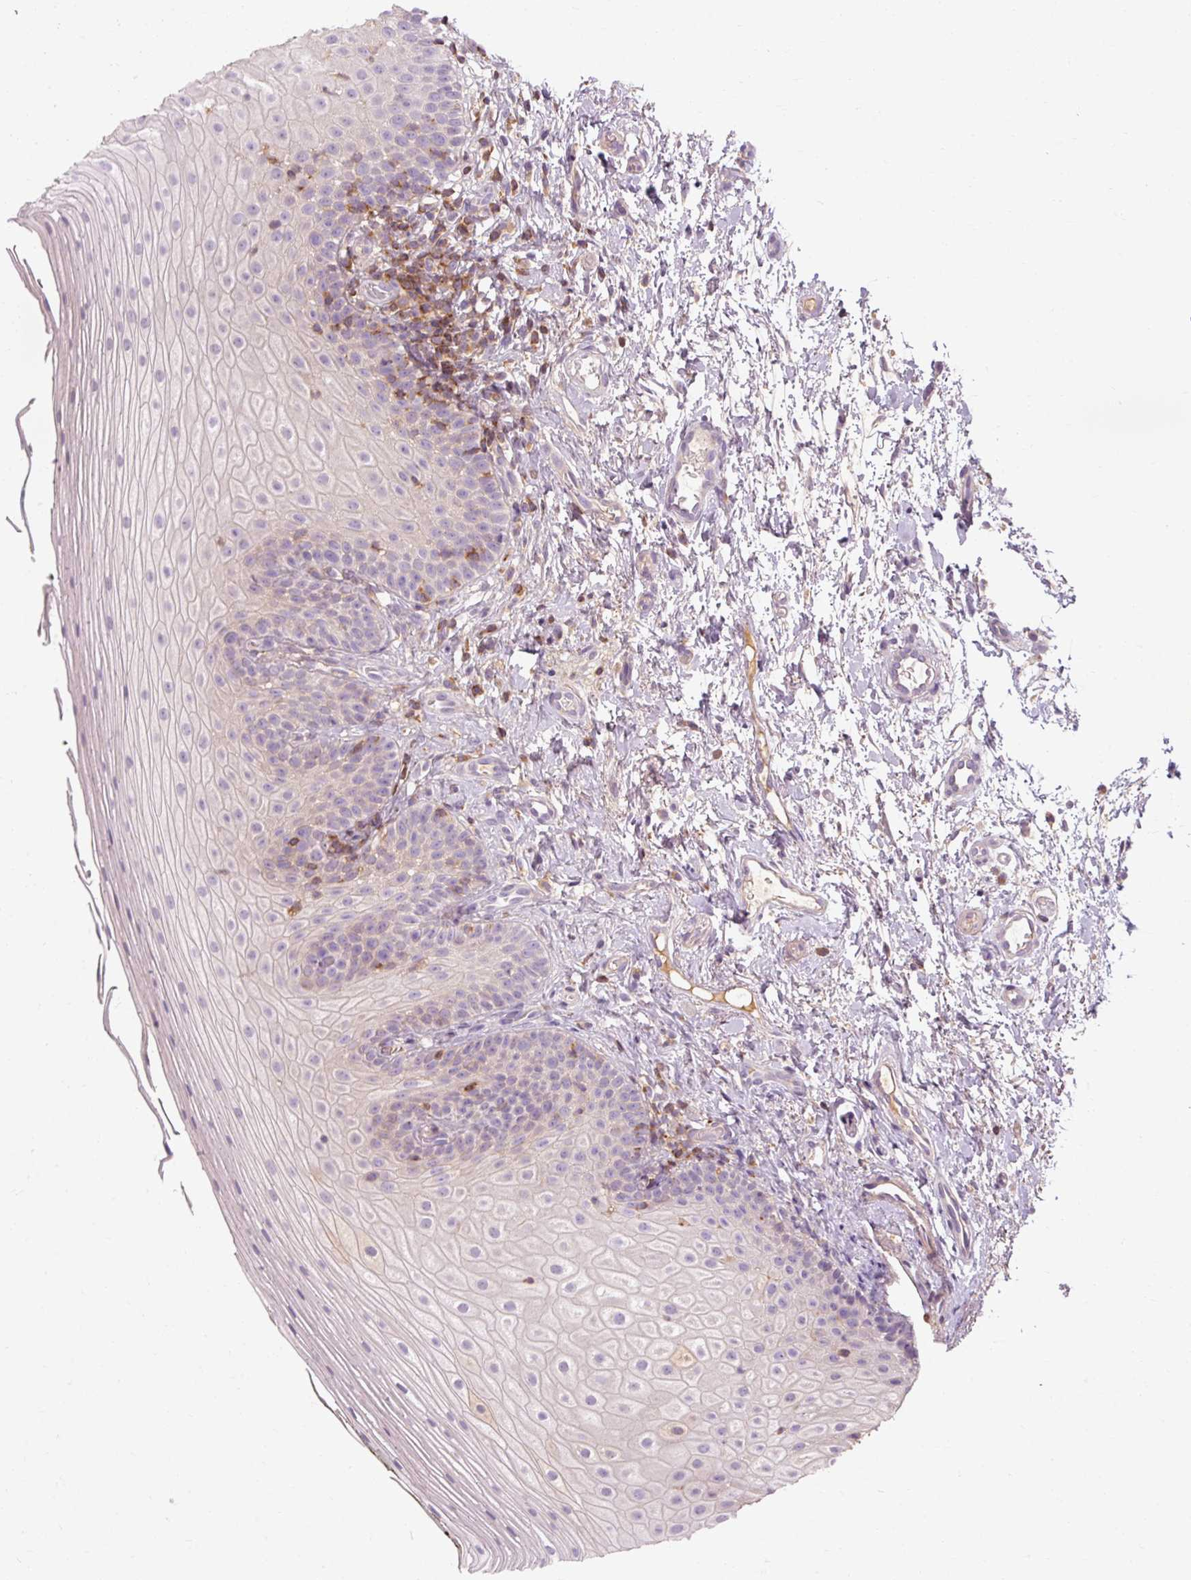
{"staining": {"intensity": "weak", "quantity": "<25%", "location": "cytoplasmic/membranous"}, "tissue": "oral mucosa", "cell_type": "Squamous epithelial cells", "image_type": "normal", "snomed": [{"axis": "morphology", "description": "Normal tissue, NOS"}, {"axis": "topography", "description": "Oral tissue"}], "caption": "An immunohistochemistry micrograph of unremarkable oral mucosa is shown. There is no staining in squamous epithelial cells of oral mucosa. The staining was performed using DAB (3,3'-diaminobenzidine) to visualize the protein expression in brown, while the nuclei were stained in blue with hematoxylin (Magnification: 20x).", "gene": "TIGD2", "patient": {"sex": "male", "age": 75}}